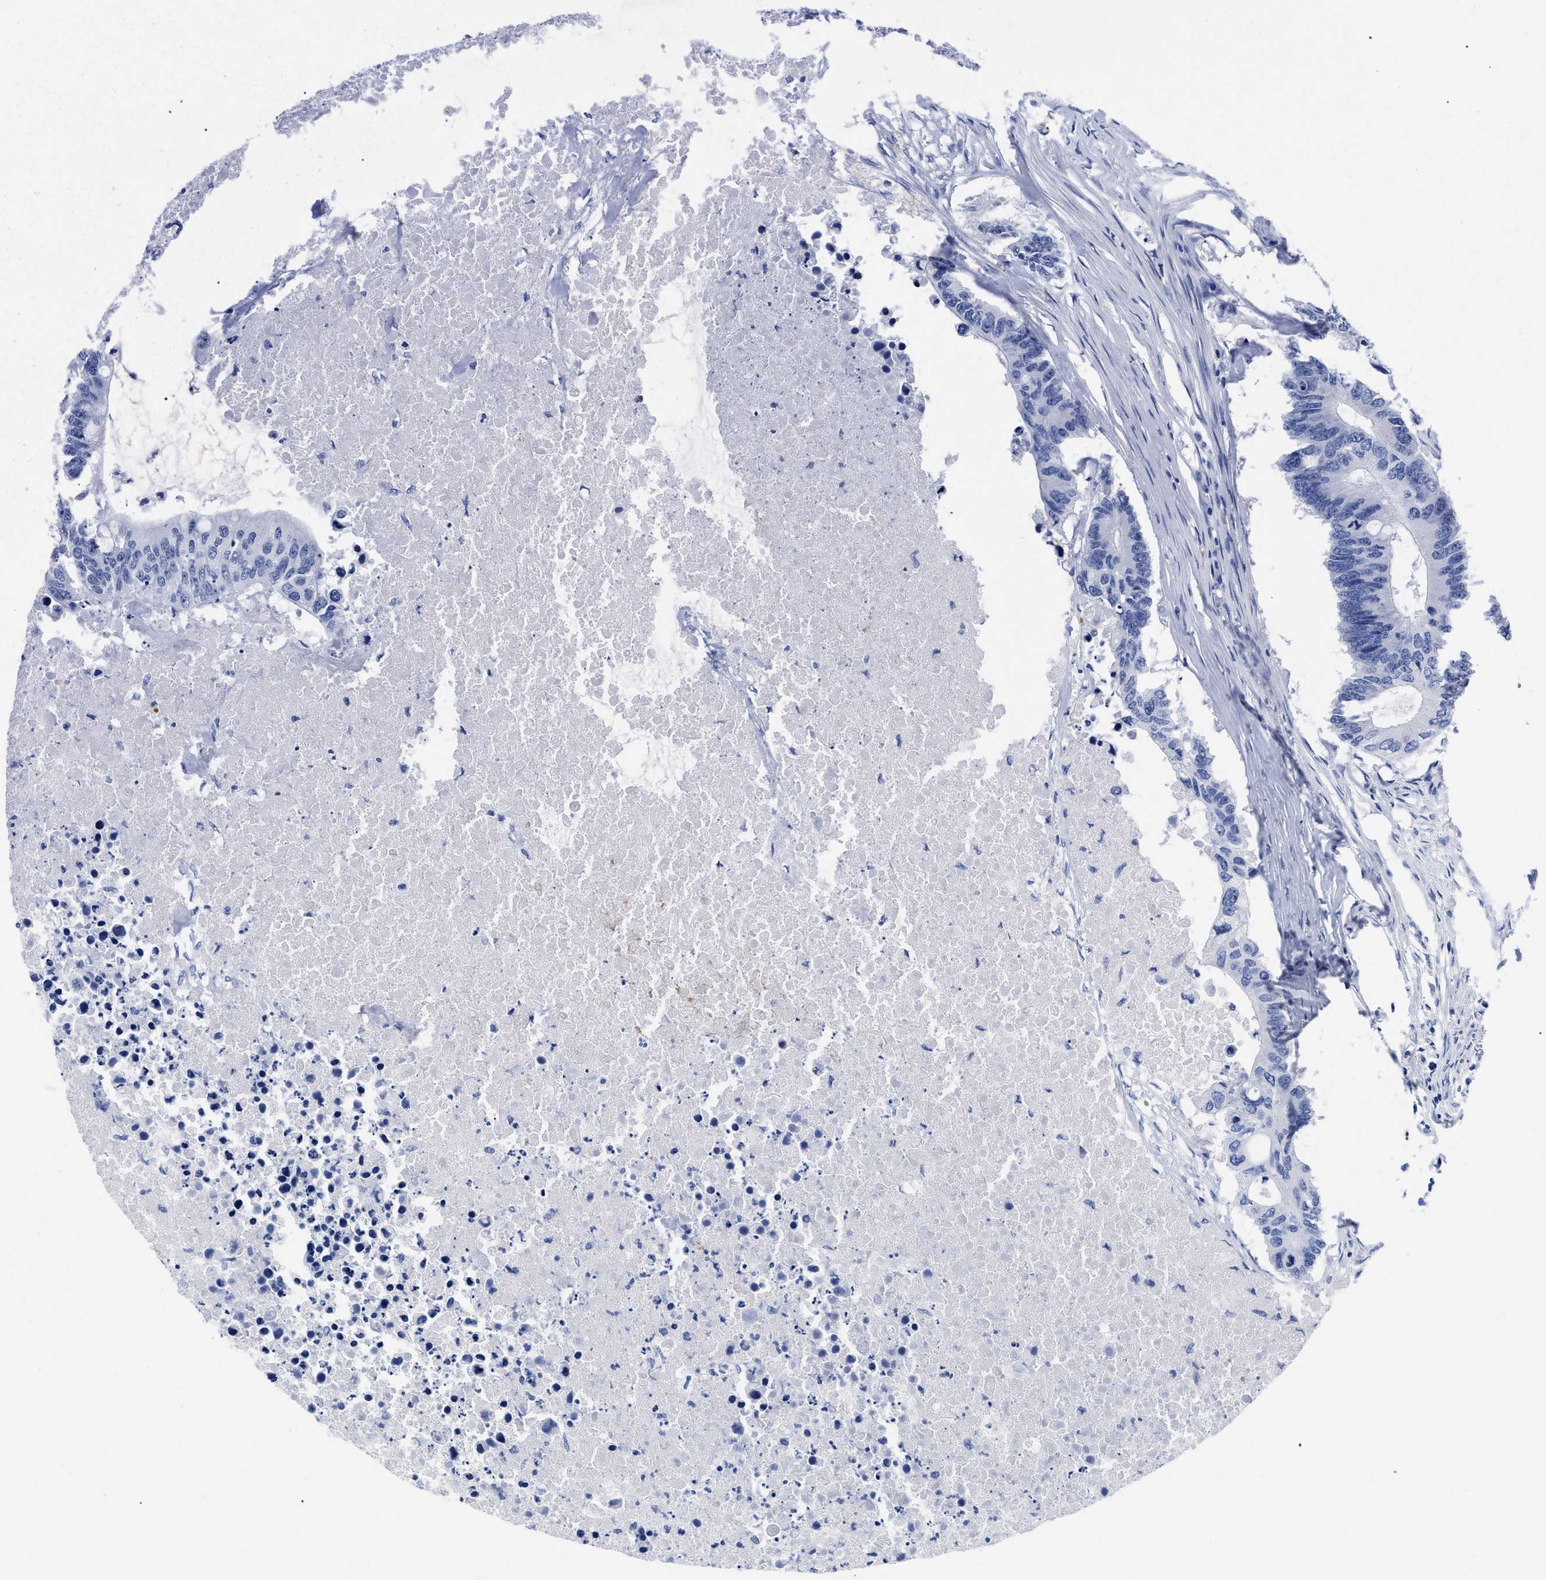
{"staining": {"intensity": "negative", "quantity": "none", "location": "none"}, "tissue": "colorectal cancer", "cell_type": "Tumor cells", "image_type": "cancer", "snomed": [{"axis": "morphology", "description": "Adenocarcinoma, NOS"}, {"axis": "topography", "description": "Colon"}], "caption": "This is a micrograph of immunohistochemistry staining of colorectal adenocarcinoma, which shows no expression in tumor cells.", "gene": "TREML1", "patient": {"sex": "male", "age": 71}}